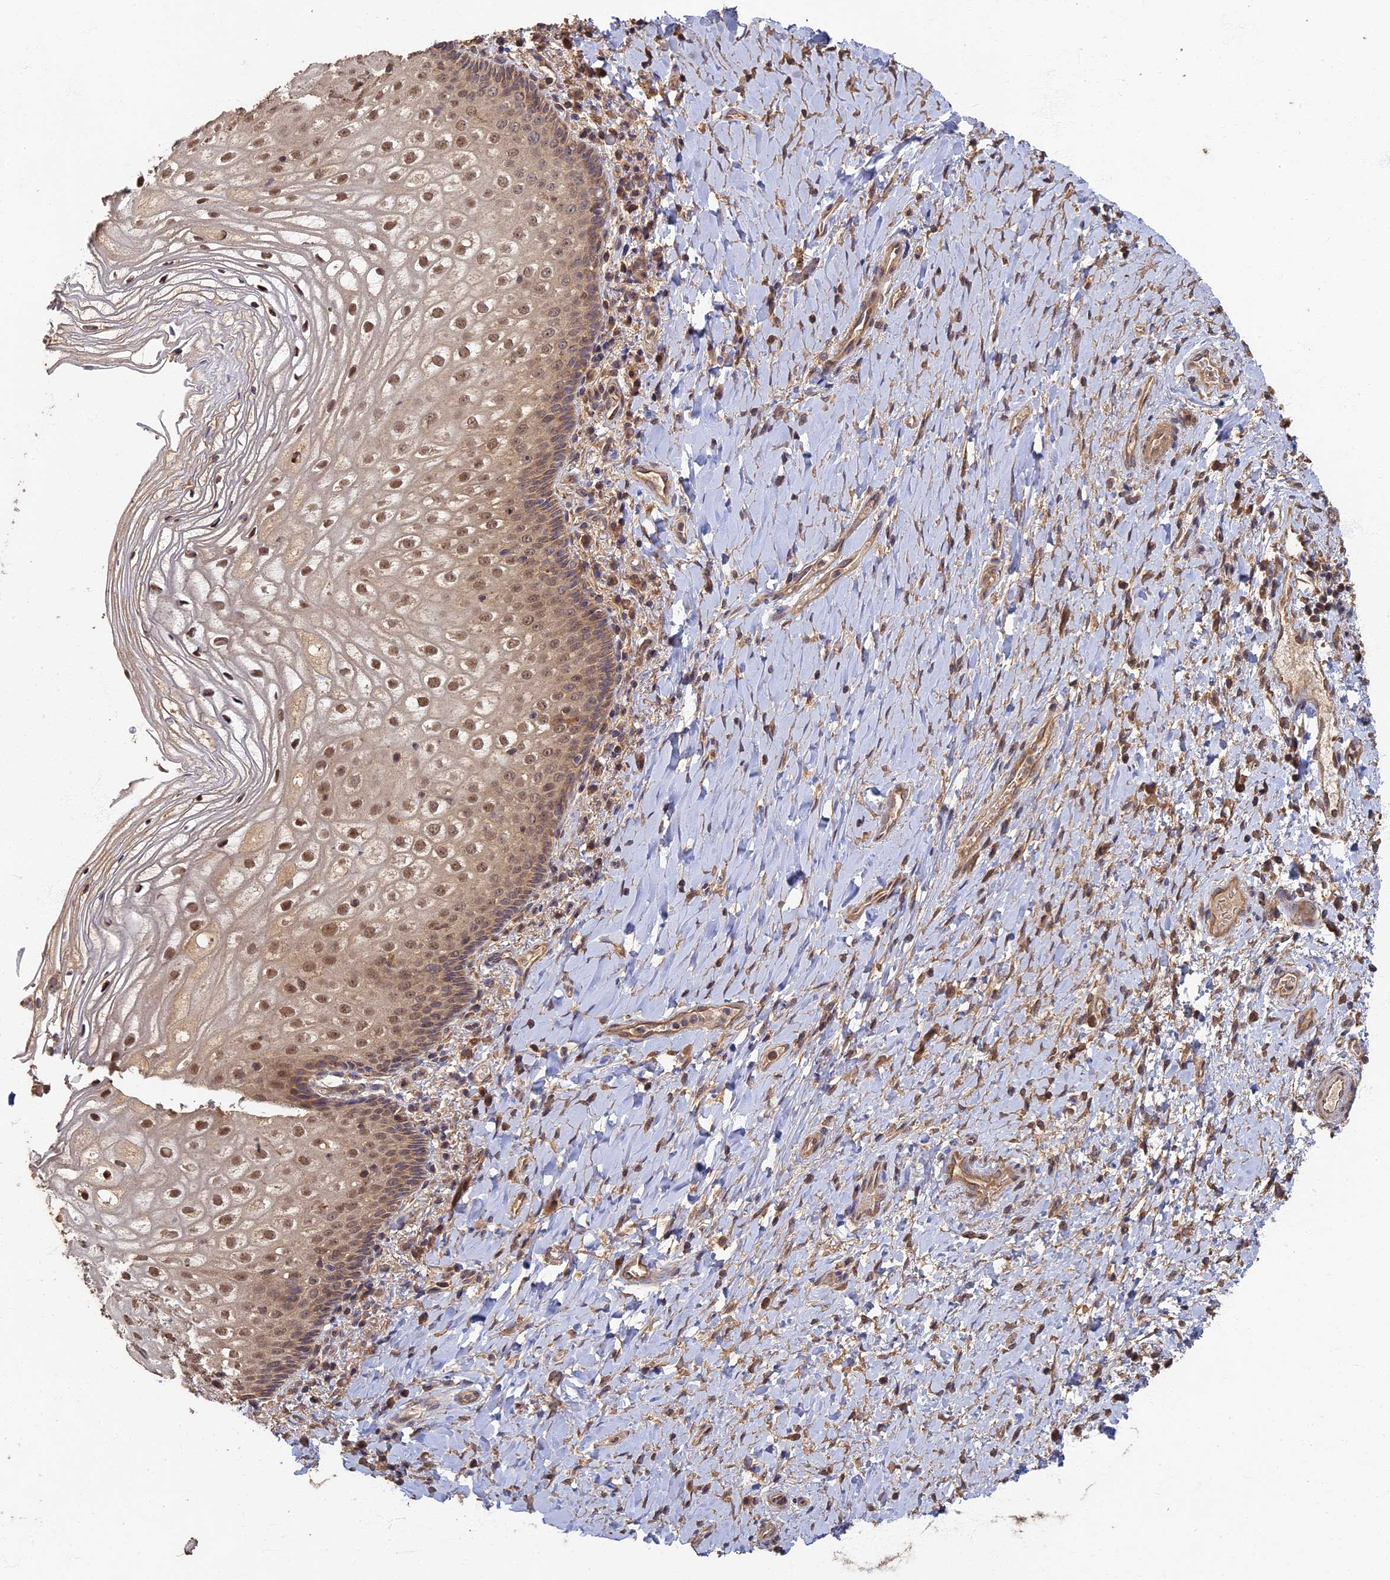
{"staining": {"intensity": "moderate", "quantity": "25%-75%", "location": "nuclear"}, "tissue": "vagina", "cell_type": "Squamous epithelial cells", "image_type": "normal", "snomed": [{"axis": "morphology", "description": "Normal tissue, NOS"}, {"axis": "topography", "description": "Vagina"}], "caption": "Human vagina stained with a brown dye exhibits moderate nuclear positive expression in approximately 25%-75% of squamous epithelial cells.", "gene": "RSPH3", "patient": {"sex": "female", "age": 60}}